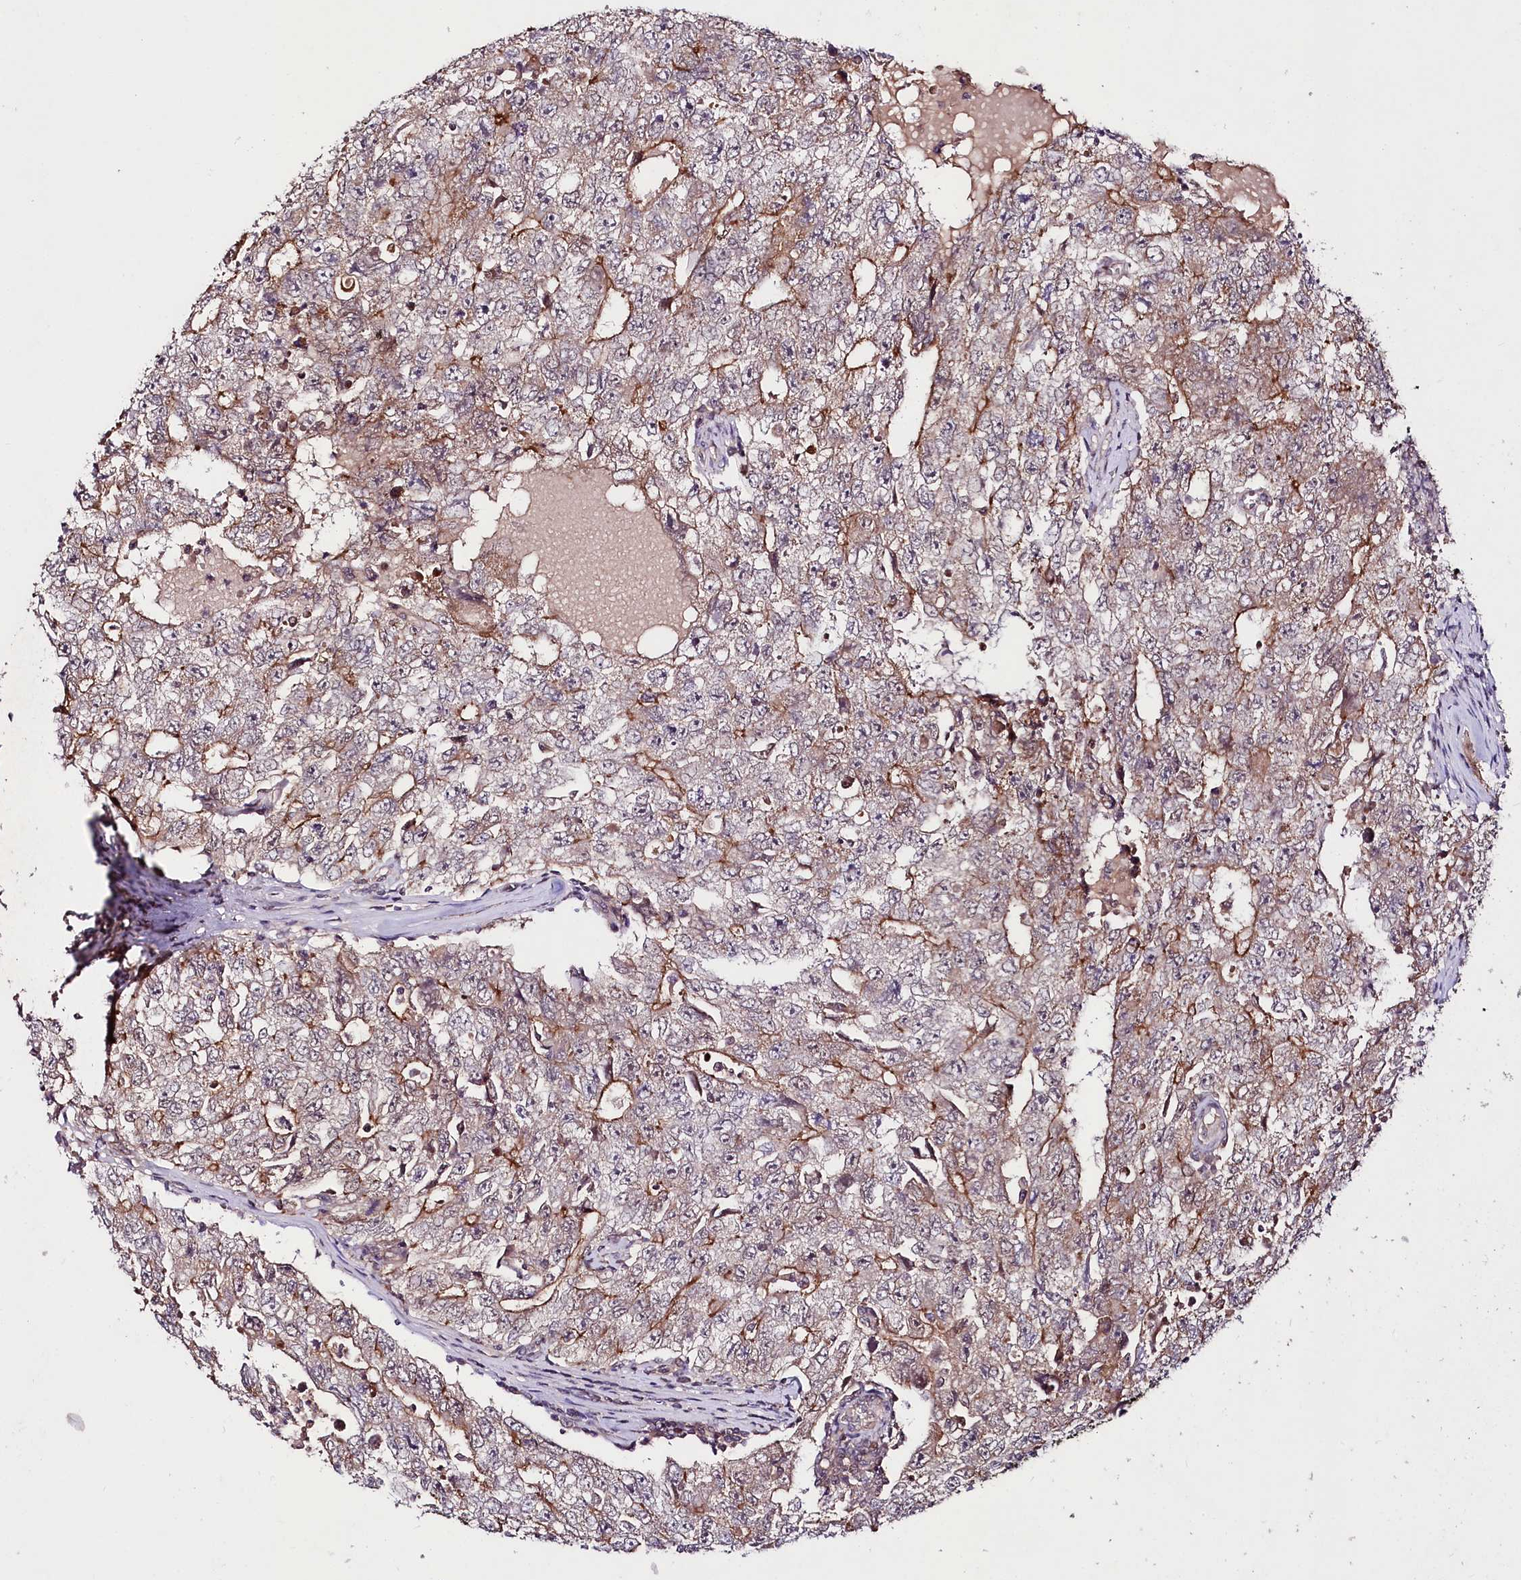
{"staining": {"intensity": "moderate", "quantity": "25%-75%", "location": "cytoplasmic/membranous"}, "tissue": "testis cancer", "cell_type": "Tumor cells", "image_type": "cancer", "snomed": [{"axis": "morphology", "description": "Carcinoma, Embryonal, NOS"}, {"axis": "topography", "description": "Testis"}], "caption": "Moderate cytoplasmic/membranous expression for a protein is seen in about 25%-75% of tumor cells of testis embryonal carcinoma using immunohistochemistry (IHC).", "gene": "TAFAZZIN", "patient": {"sex": "male", "age": 17}}